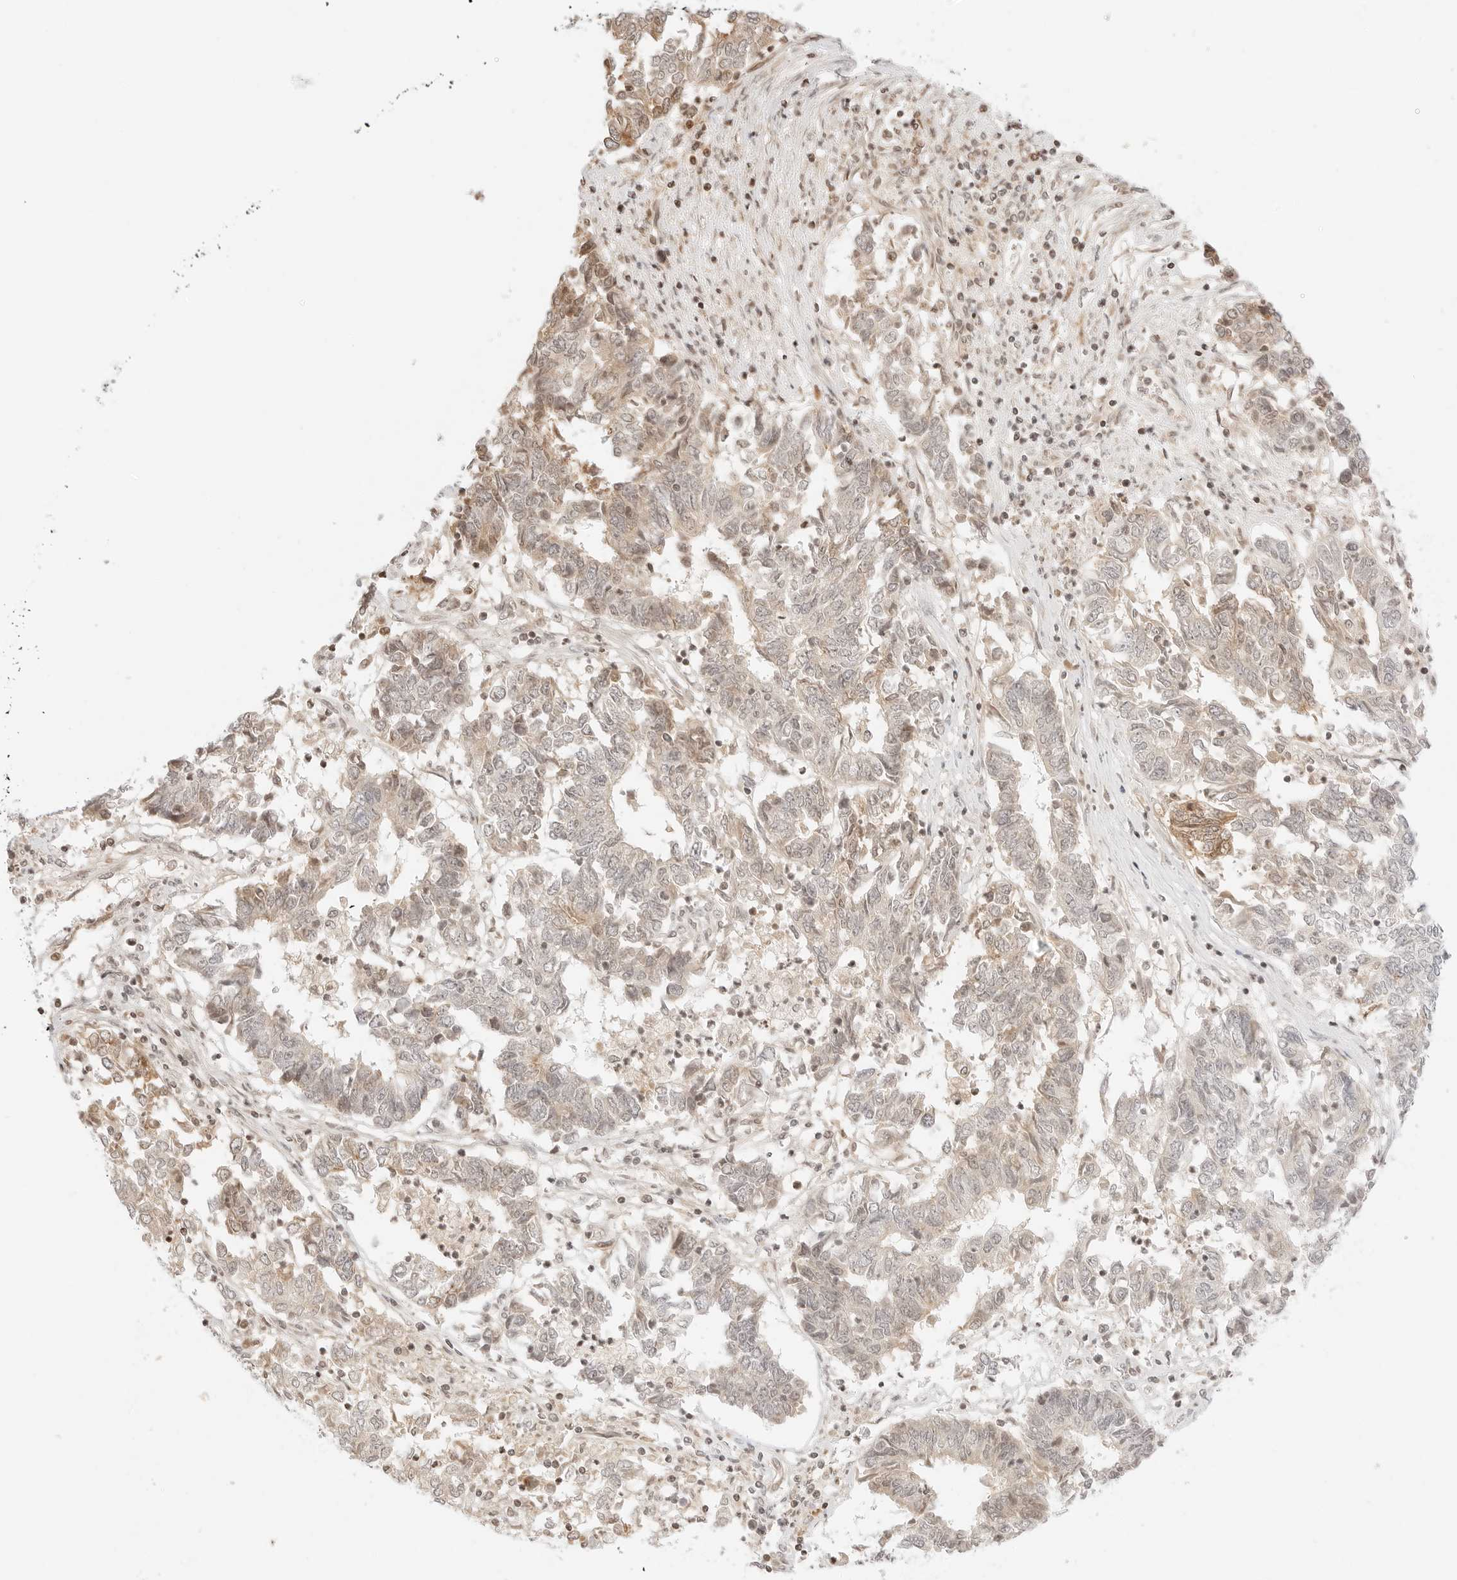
{"staining": {"intensity": "weak", "quantity": "<25%", "location": "cytoplasmic/membranous,nuclear"}, "tissue": "endometrial cancer", "cell_type": "Tumor cells", "image_type": "cancer", "snomed": [{"axis": "morphology", "description": "Adenocarcinoma, NOS"}, {"axis": "topography", "description": "Endometrium"}], "caption": "Histopathology image shows no significant protein staining in tumor cells of adenocarcinoma (endometrial).", "gene": "RPS6KL1", "patient": {"sex": "female", "age": 80}}